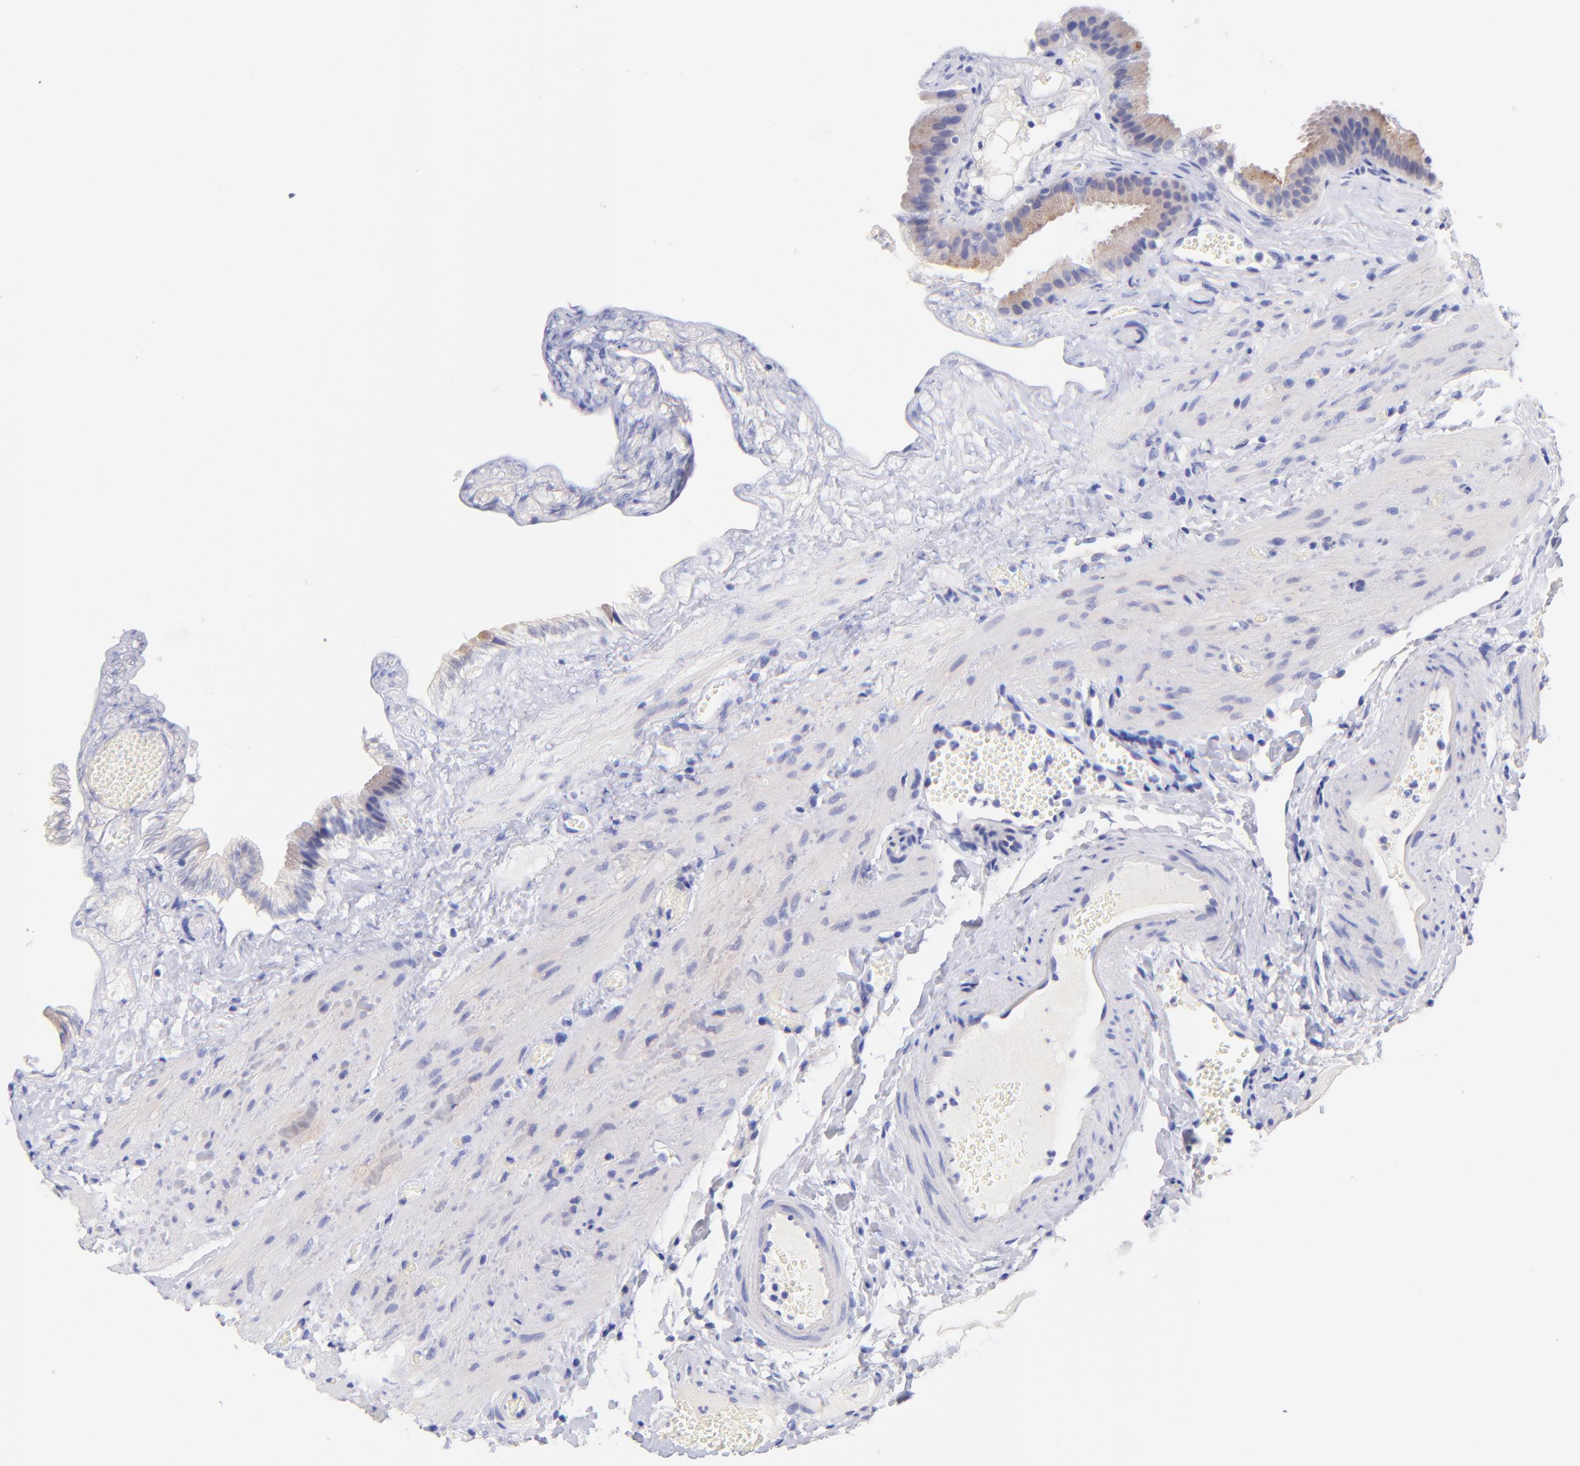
{"staining": {"intensity": "weak", "quantity": ">75%", "location": "cytoplasmic/membranous"}, "tissue": "gallbladder", "cell_type": "Glandular cells", "image_type": "normal", "snomed": [{"axis": "morphology", "description": "Normal tissue, NOS"}, {"axis": "topography", "description": "Gallbladder"}], "caption": "DAB immunohistochemical staining of unremarkable human gallbladder reveals weak cytoplasmic/membranous protein positivity in about >75% of glandular cells. The protein of interest is stained brown, and the nuclei are stained in blue (DAB (3,3'-diaminobenzidine) IHC with brightfield microscopy, high magnification).", "gene": "RAB3B", "patient": {"sex": "female", "age": 24}}